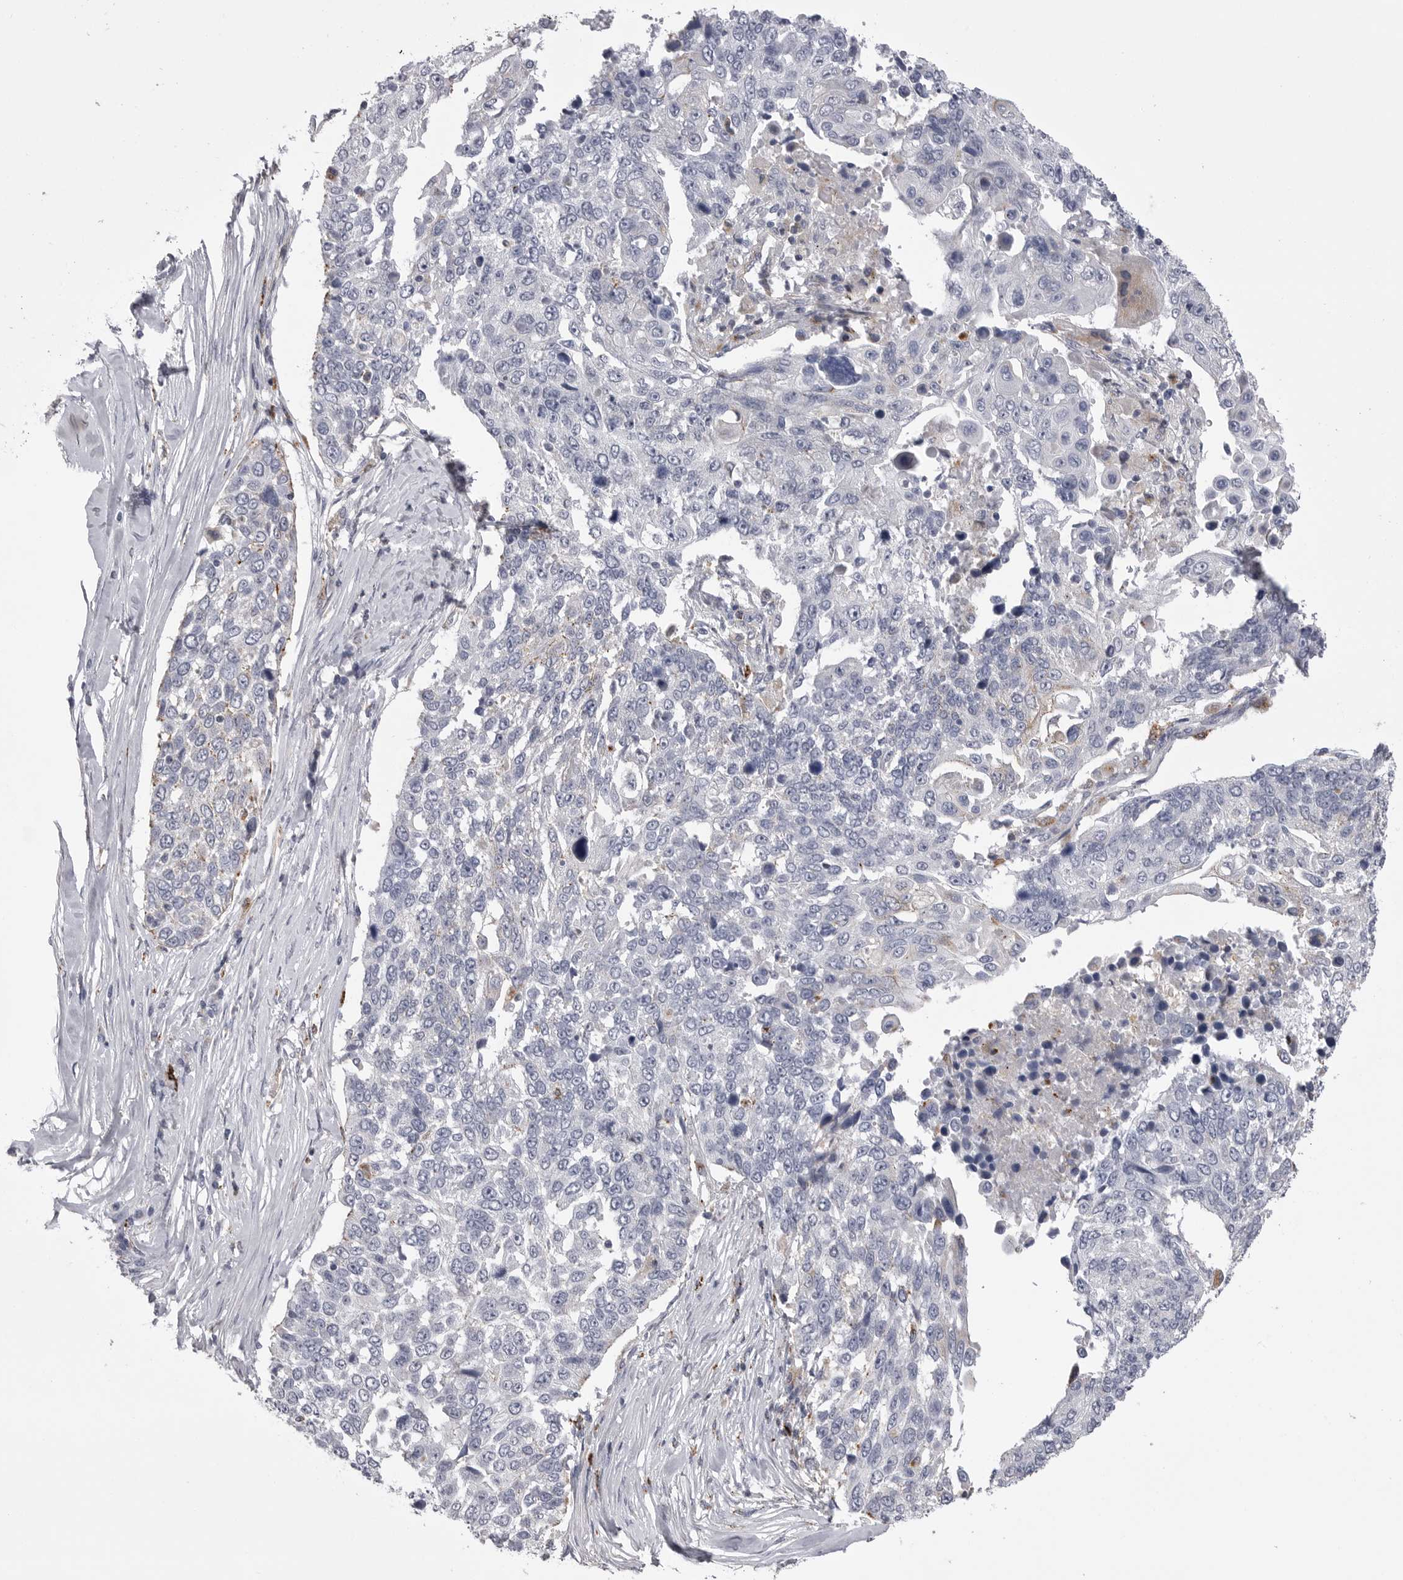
{"staining": {"intensity": "negative", "quantity": "none", "location": "none"}, "tissue": "lung cancer", "cell_type": "Tumor cells", "image_type": "cancer", "snomed": [{"axis": "morphology", "description": "Squamous cell carcinoma, NOS"}, {"axis": "topography", "description": "Lung"}], "caption": "Photomicrograph shows no significant protein positivity in tumor cells of squamous cell carcinoma (lung).", "gene": "PSPN", "patient": {"sex": "male", "age": 66}}